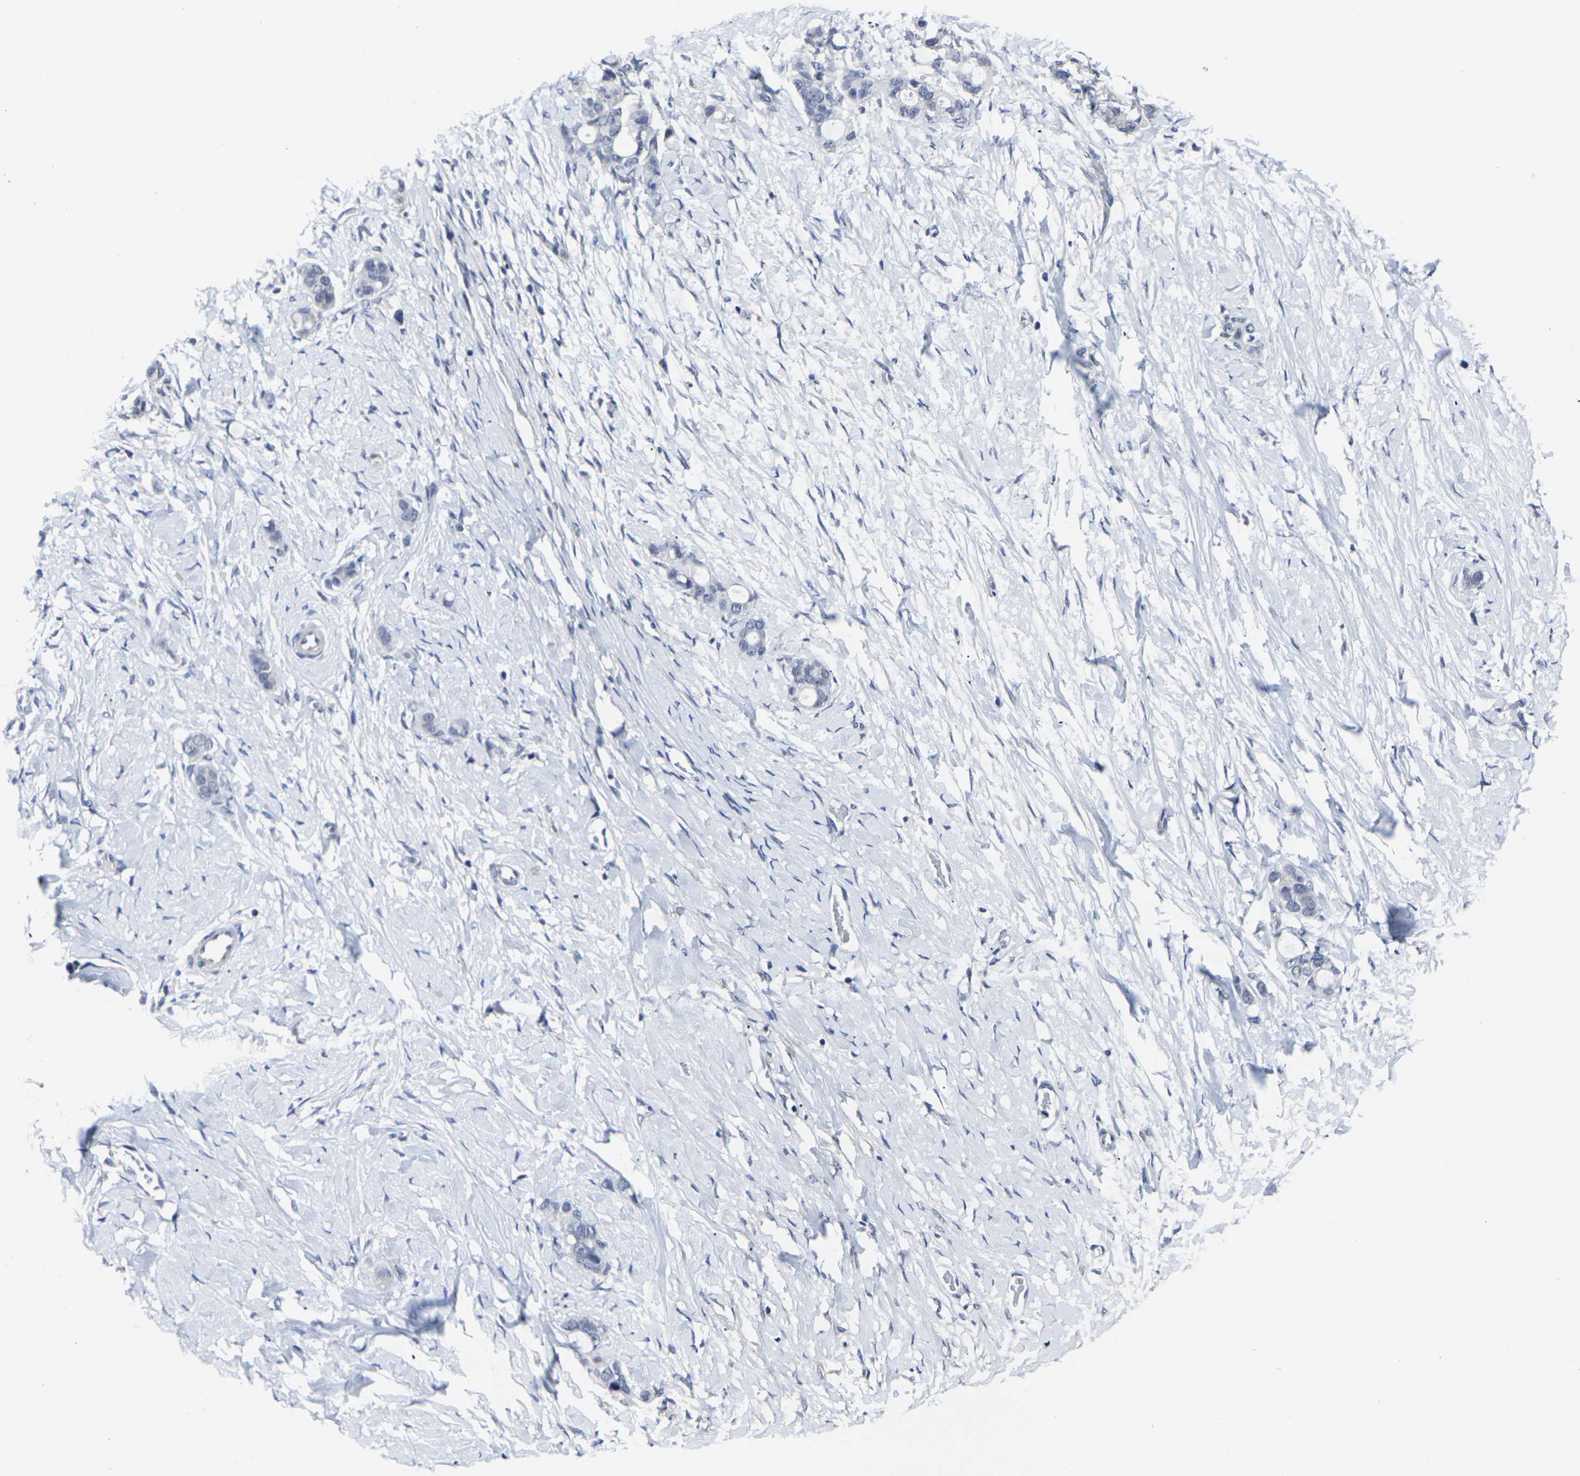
{"staining": {"intensity": "negative", "quantity": "none", "location": "none"}, "tissue": "stomach cancer", "cell_type": "Tumor cells", "image_type": "cancer", "snomed": [{"axis": "morphology", "description": "Adenocarcinoma, NOS"}, {"axis": "topography", "description": "Stomach"}], "caption": "Image shows no significant protein positivity in tumor cells of stomach cancer.", "gene": "MSANTD4", "patient": {"sex": "female", "age": 75}}